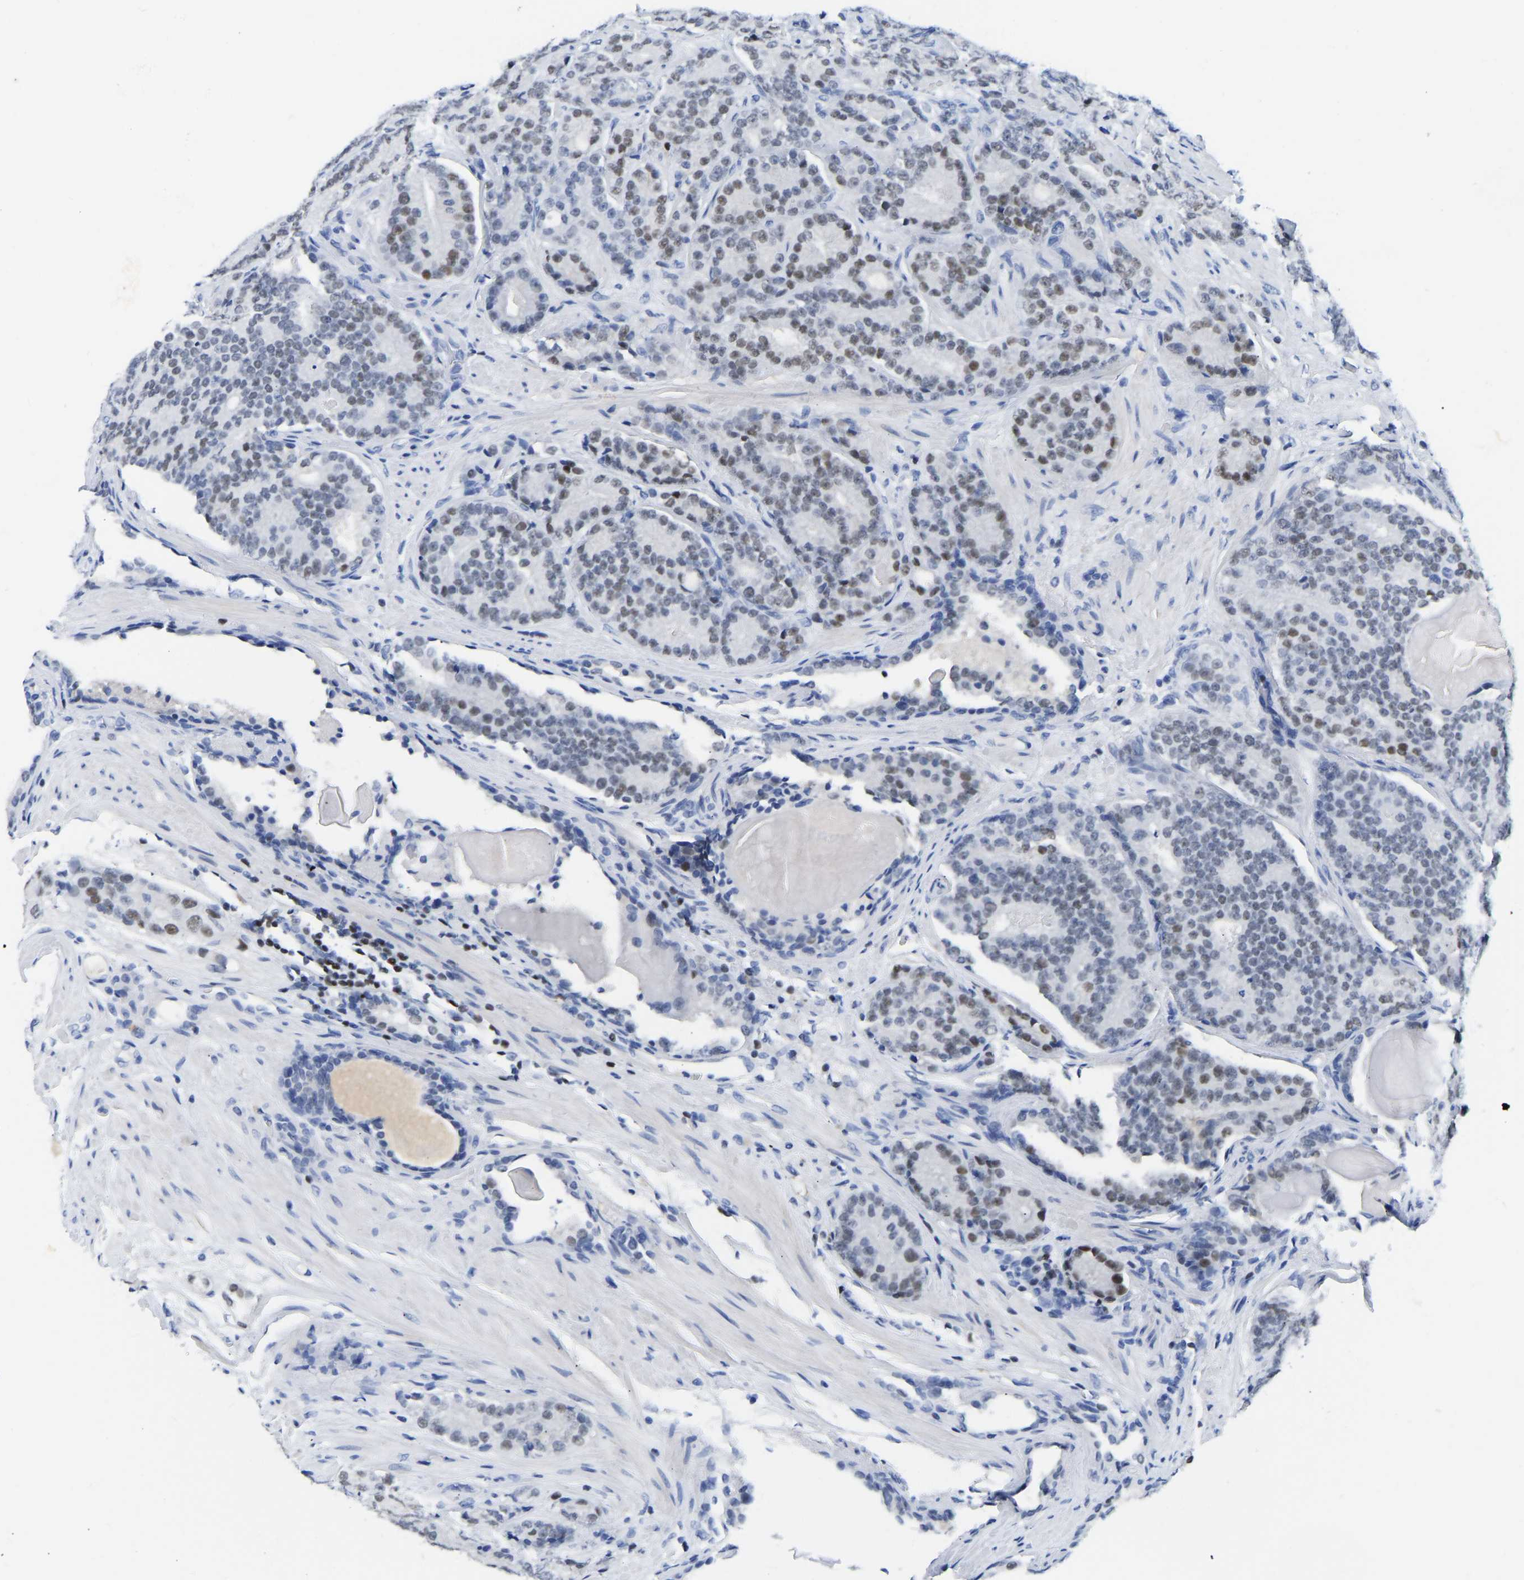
{"staining": {"intensity": "moderate", "quantity": "25%-75%", "location": "nuclear"}, "tissue": "prostate cancer", "cell_type": "Tumor cells", "image_type": "cancer", "snomed": [{"axis": "morphology", "description": "Adenocarcinoma, High grade"}, {"axis": "topography", "description": "Prostate"}], "caption": "IHC (DAB) staining of human prostate cancer (high-grade adenocarcinoma) displays moderate nuclear protein expression in approximately 25%-75% of tumor cells.", "gene": "TCF7", "patient": {"sex": "male", "age": 61}}